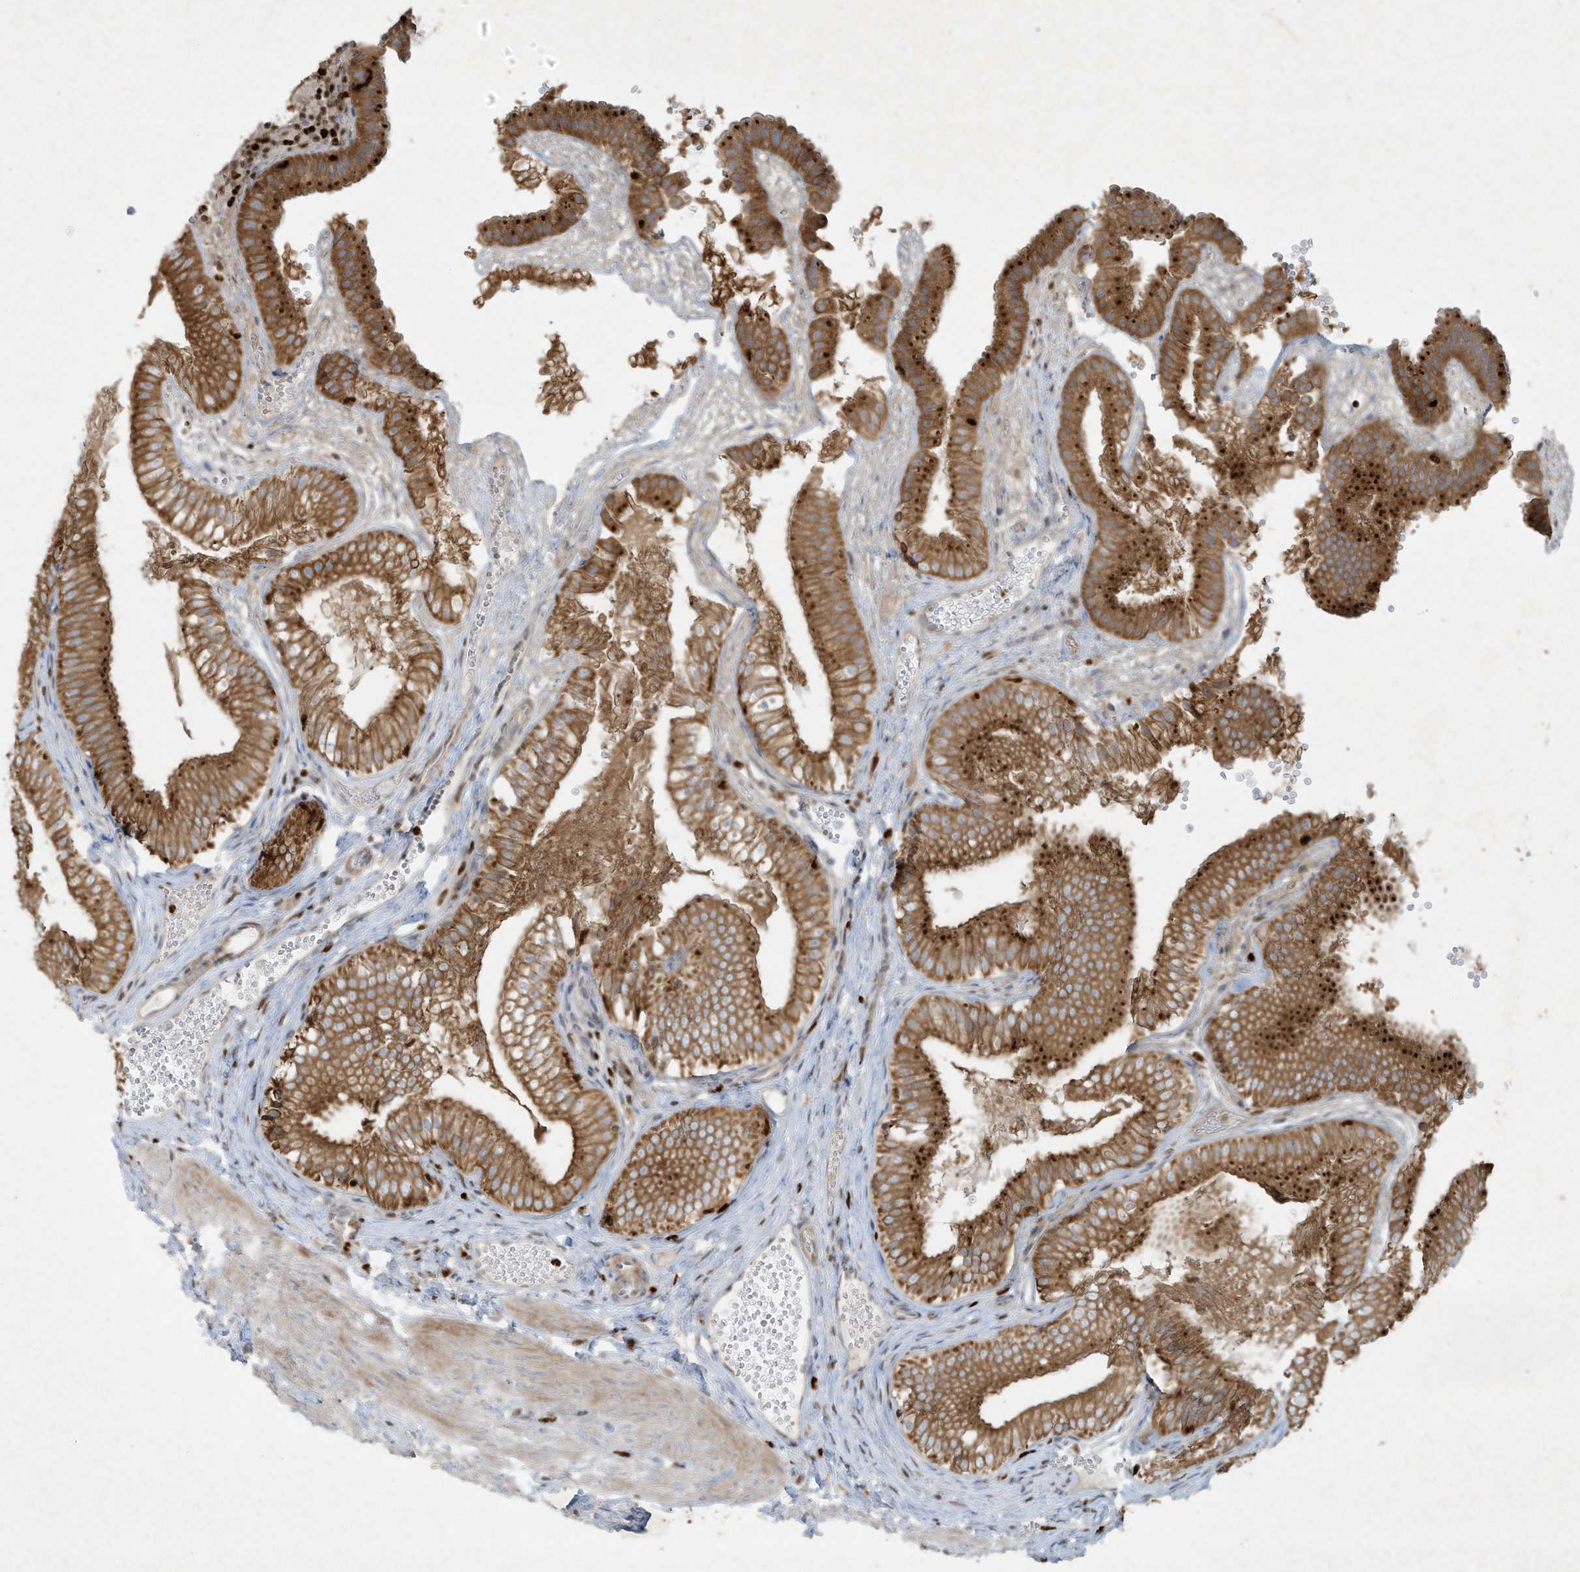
{"staining": {"intensity": "strong", "quantity": ">75%", "location": "cytoplasmic/membranous"}, "tissue": "gallbladder", "cell_type": "Glandular cells", "image_type": "normal", "snomed": [{"axis": "morphology", "description": "Normal tissue, NOS"}, {"axis": "topography", "description": "Gallbladder"}], "caption": "Protein analysis of benign gallbladder reveals strong cytoplasmic/membranous staining in approximately >75% of glandular cells.", "gene": "TUBE1", "patient": {"sex": "female", "age": 30}}